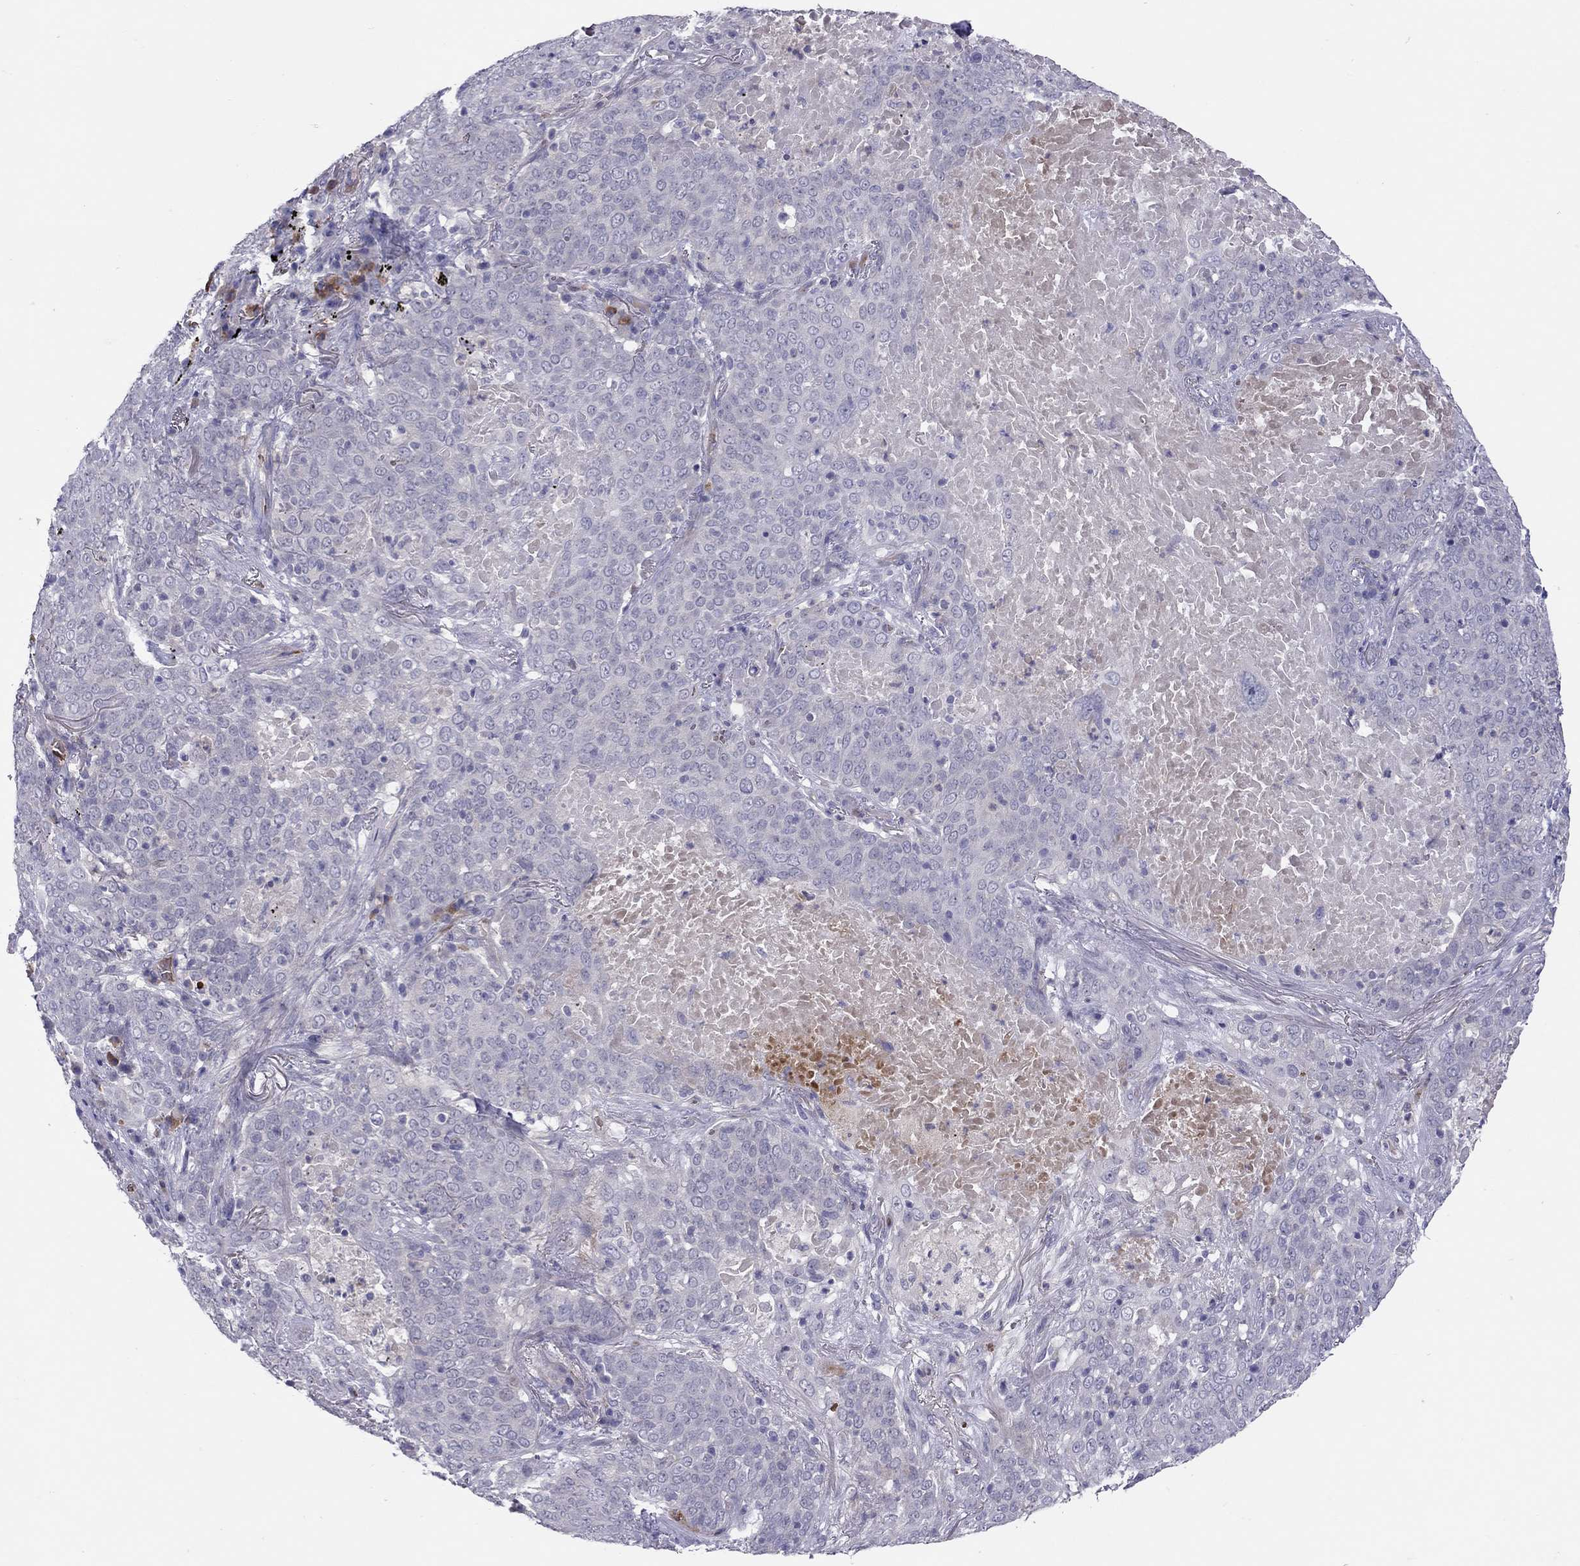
{"staining": {"intensity": "negative", "quantity": "none", "location": "none"}, "tissue": "lung cancer", "cell_type": "Tumor cells", "image_type": "cancer", "snomed": [{"axis": "morphology", "description": "Squamous cell carcinoma, NOS"}, {"axis": "topography", "description": "Lung"}], "caption": "The image shows no significant staining in tumor cells of lung cancer (squamous cell carcinoma).", "gene": "FRMD1", "patient": {"sex": "male", "age": 82}}